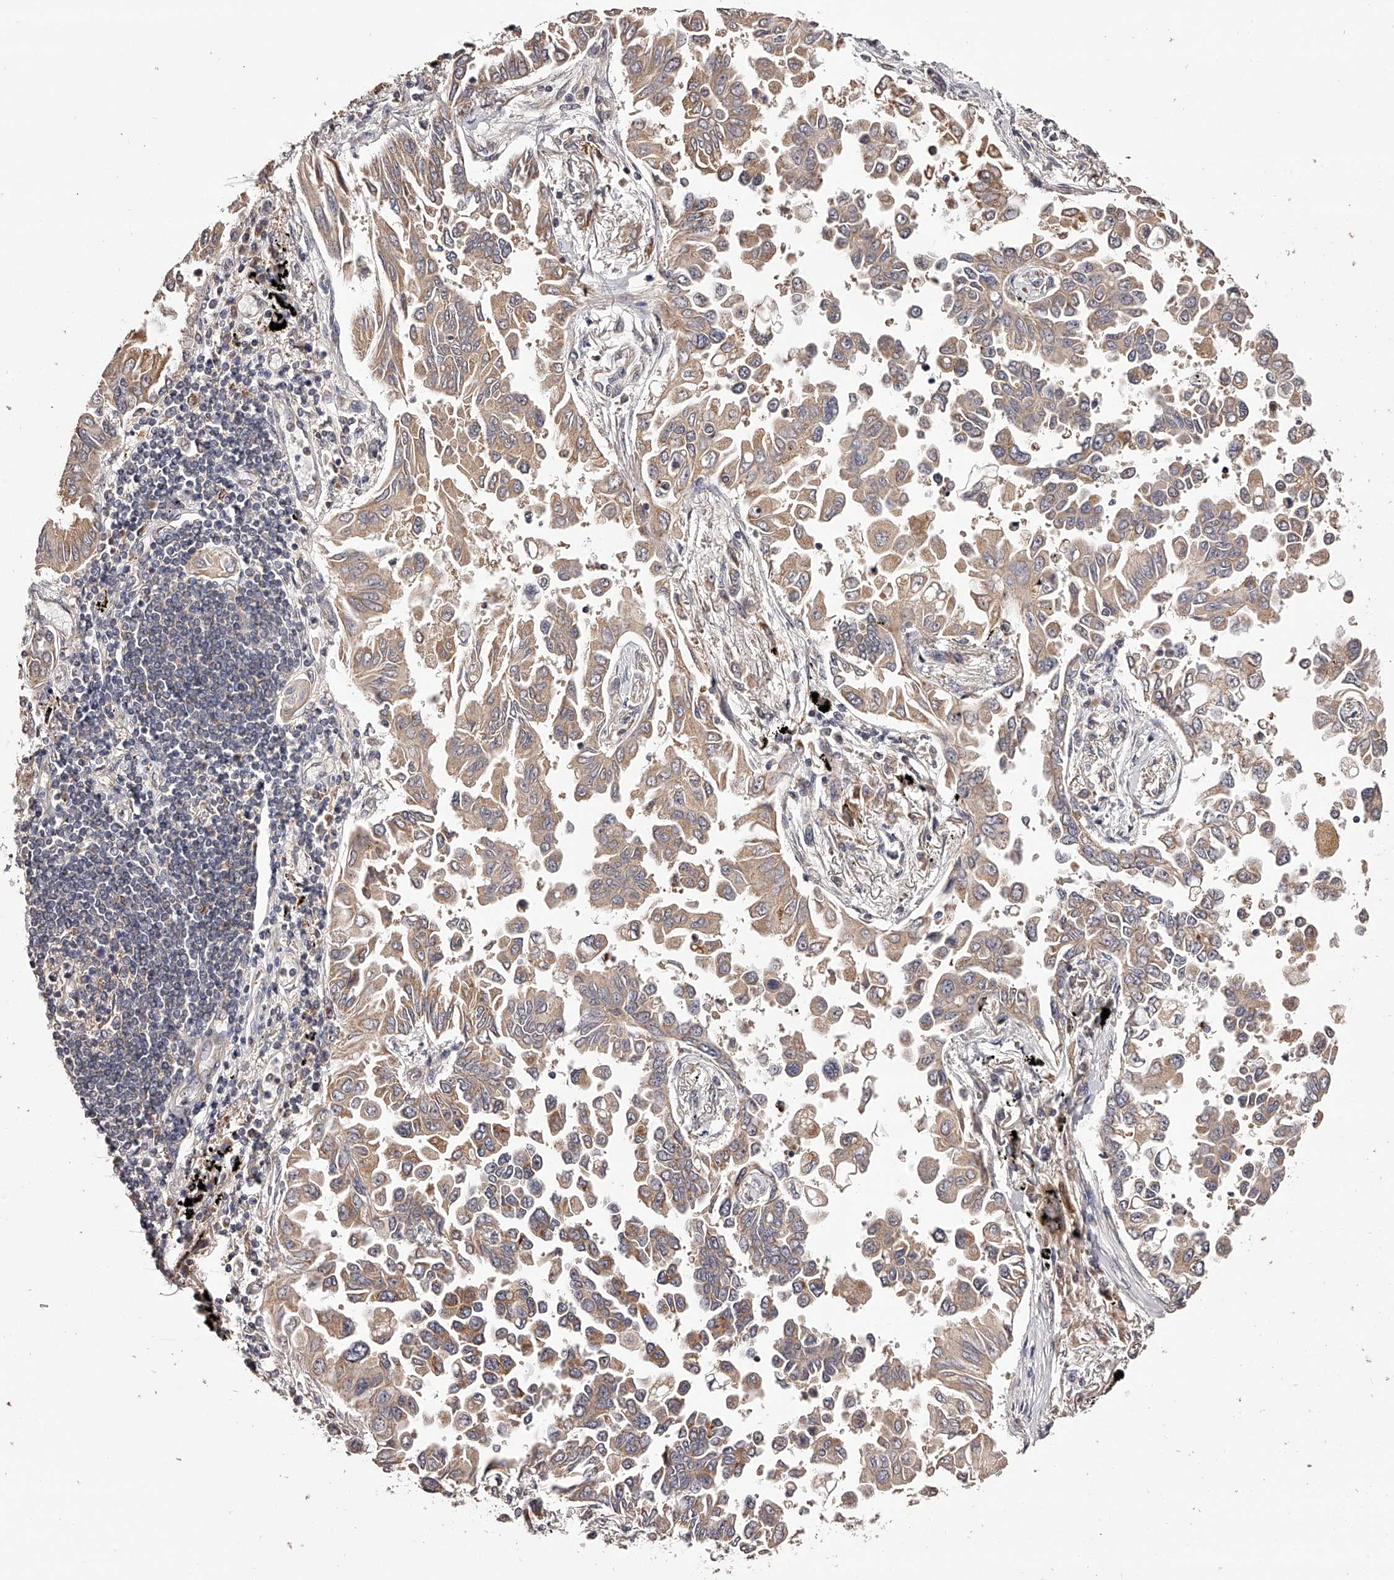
{"staining": {"intensity": "moderate", "quantity": ">75%", "location": "cytoplasmic/membranous"}, "tissue": "lung cancer", "cell_type": "Tumor cells", "image_type": "cancer", "snomed": [{"axis": "morphology", "description": "Adenocarcinoma, NOS"}, {"axis": "topography", "description": "Lung"}], "caption": "This image demonstrates immunohistochemistry (IHC) staining of lung adenocarcinoma, with medium moderate cytoplasmic/membranous positivity in about >75% of tumor cells.", "gene": "ODF2L", "patient": {"sex": "female", "age": 67}}